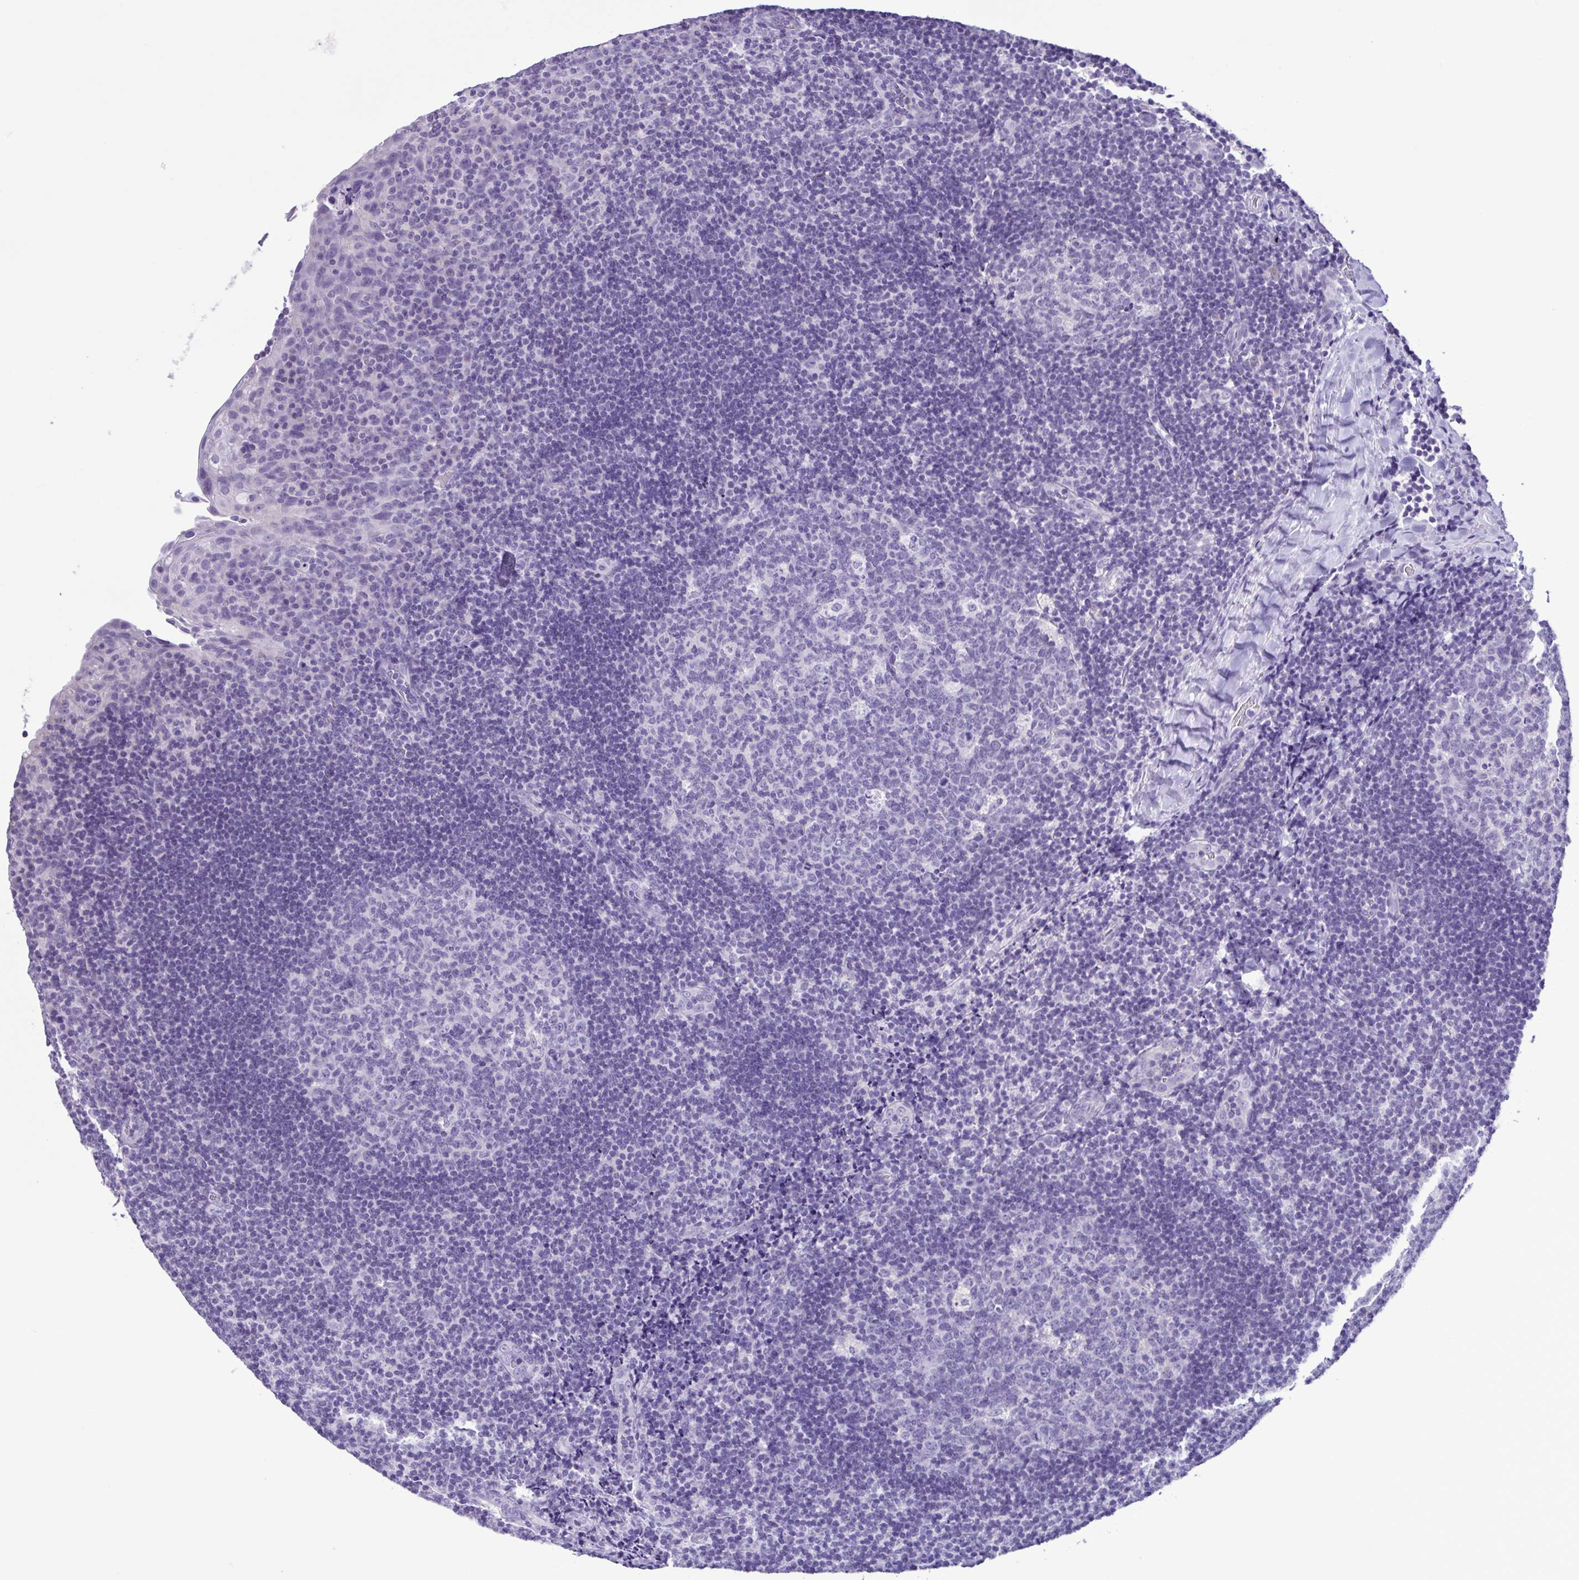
{"staining": {"intensity": "negative", "quantity": "none", "location": "none"}, "tissue": "tonsil", "cell_type": "Germinal center cells", "image_type": "normal", "snomed": [{"axis": "morphology", "description": "Normal tissue, NOS"}, {"axis": "topography", "description": "Tonsil"}], "caption": "This is a micrograph of IHC staining of benign tonsil, which shows no positivity in germinal center cells.", "gene": "CBY2", "patient": {"sex": "male", "age": 17}}